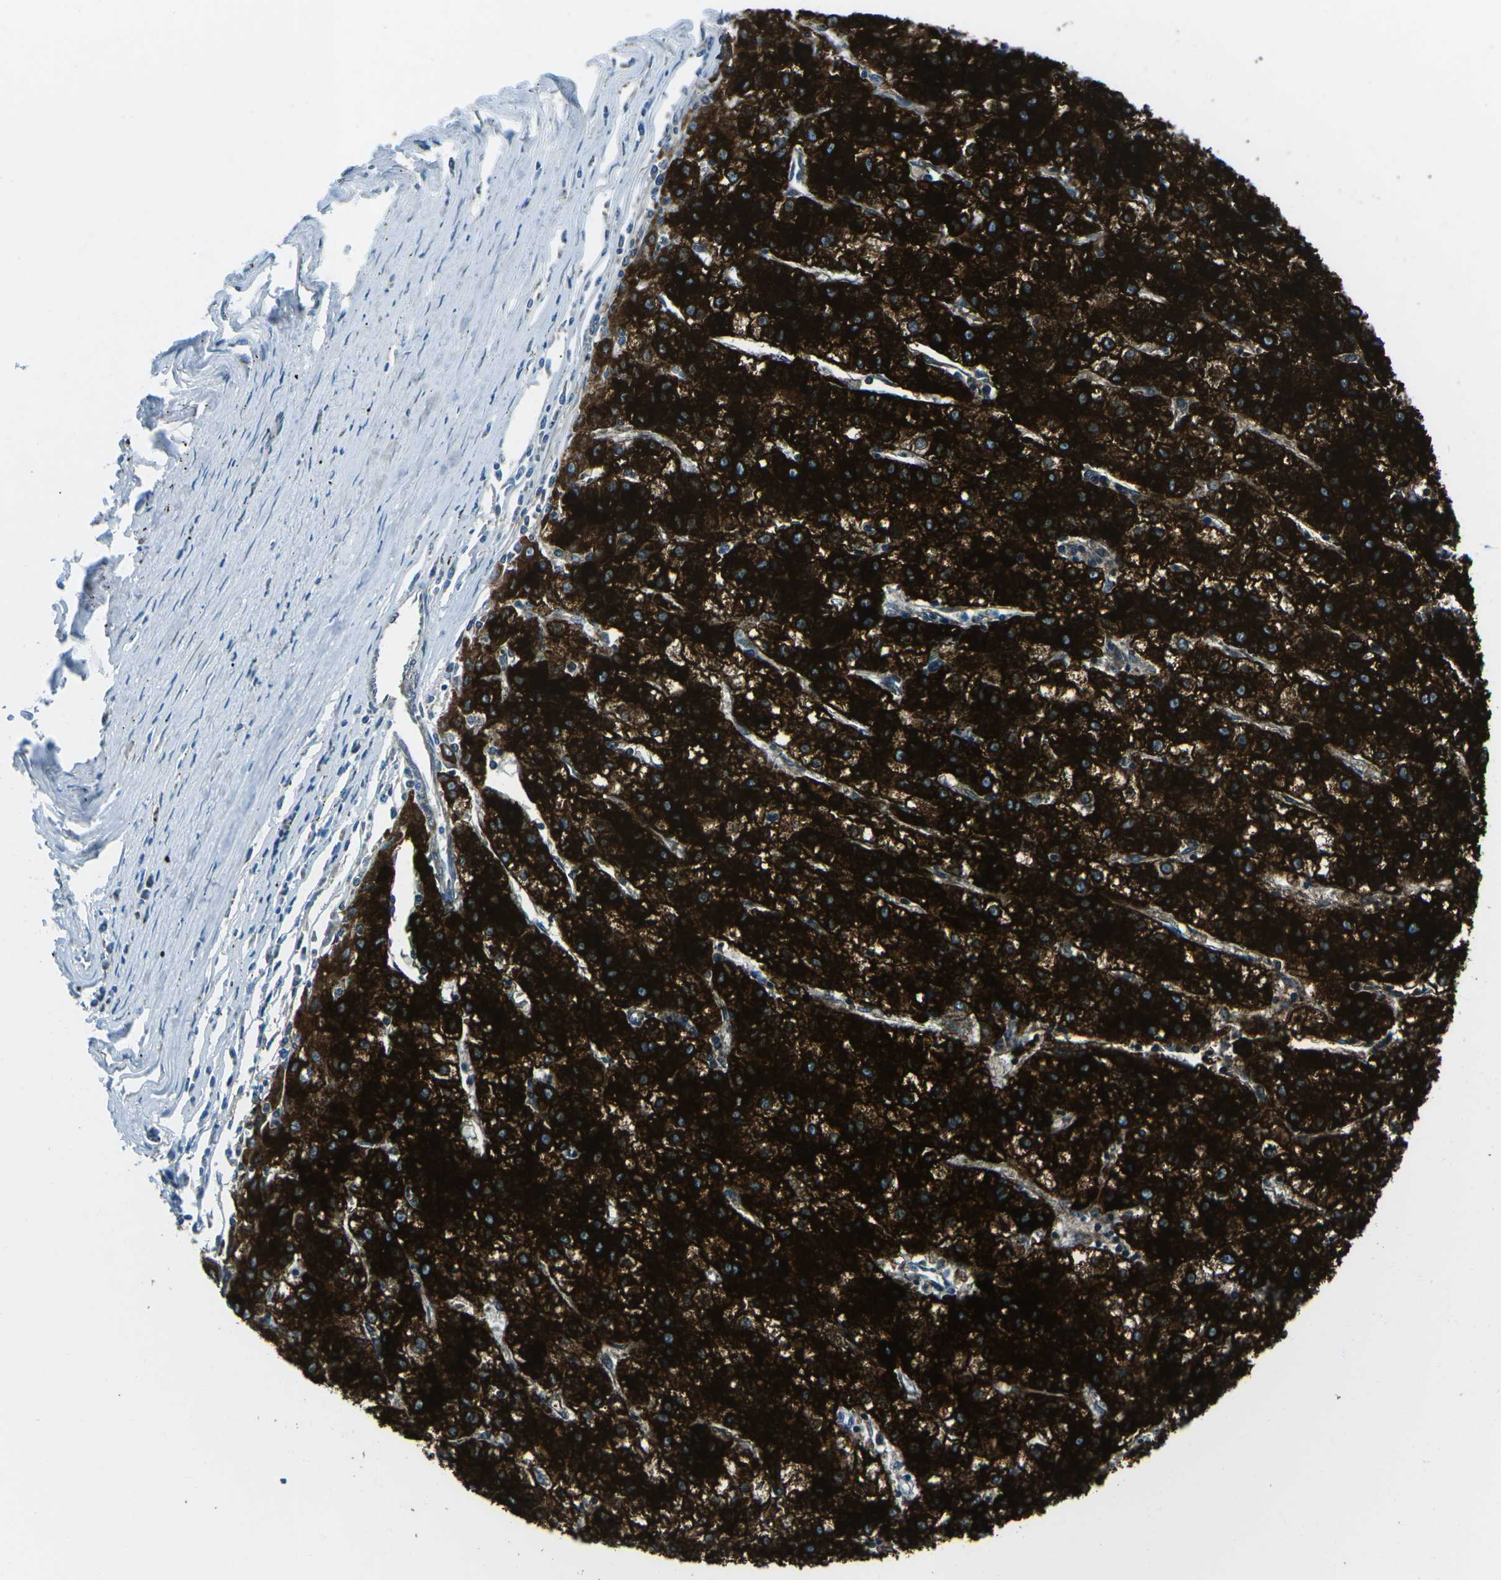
{"staining": {"intensity": "strong", "quantity": ">75%", "location": "cytoplasmic/membranous"}, "tissue": "liver cancer", "cell_type": "Tumor cells", "image_type": "cancer", "snomed": [{"axis": "morphology", "description": "Carcinoma, Hepatocellular, NOS"}, {"axis": "topography", "description": "Liver"}], "caption": "IHC micrograph of human liver cancer stained for a protein (brown), which exhibits high levels of strong cytoplasmic/membranous positivity in about >75% of tumor cells.", "gene": "RFESD", "patient": {"sex": "male", "age": 72}}